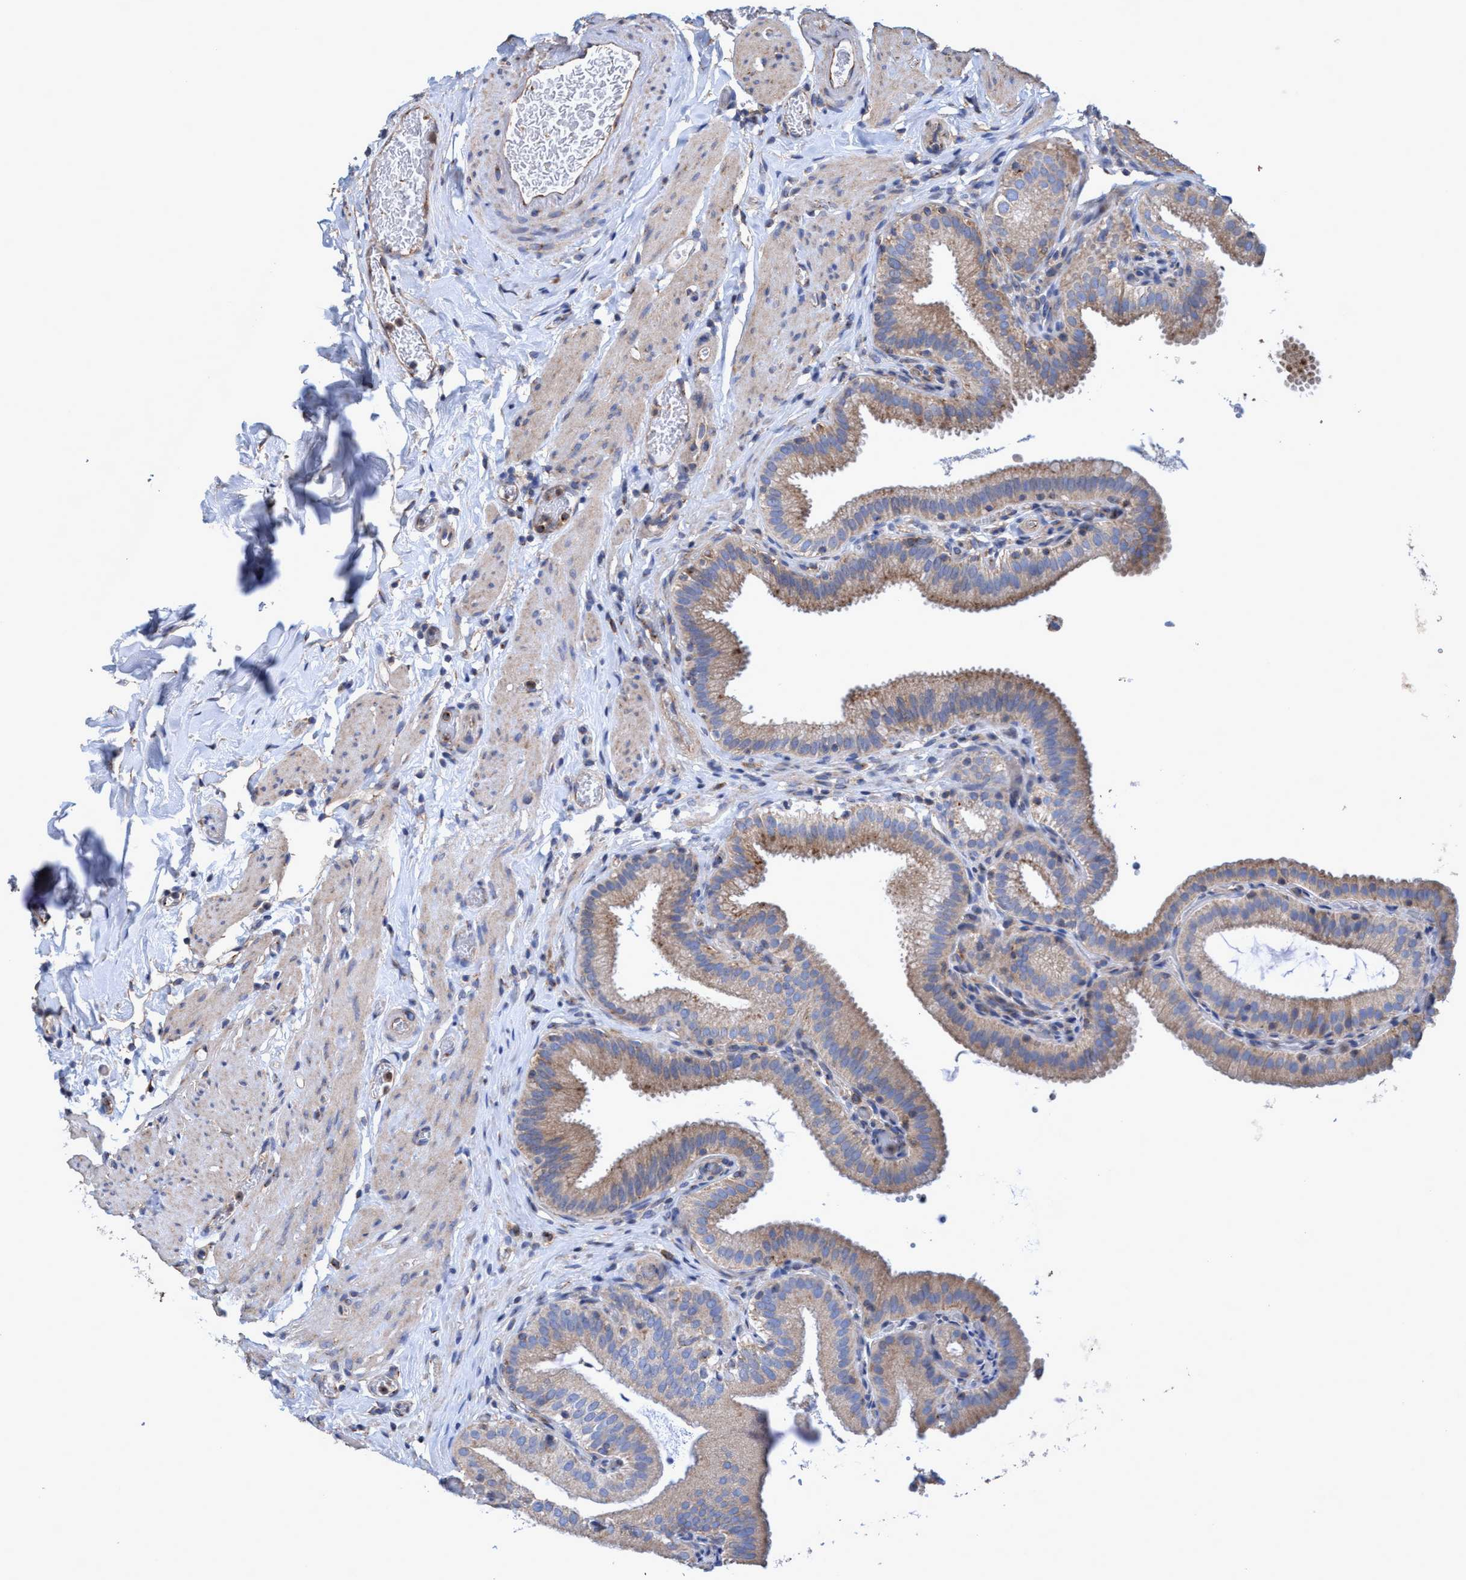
{"staining": {"intensity": "weak", "quantity": ">75%", "location": "cytoplasmic/membranous"}, "tissue": "gallbladder", "cell_type": "Glandular cells", "image_type": "normal", "snomed": [{"axis": "morphology", "description": "Normal tissue, NOS"}, {"axis": "topography", "description": "Gallbladder"}], "caption": "Unremarkable gallbladder exhibits weak cytoplasmic/membranous staining in about >75% of glandular cells, visualized by immunohistochemistry.", "gene": "BICD2", "patient": {"sex": "male", "age": 54}}